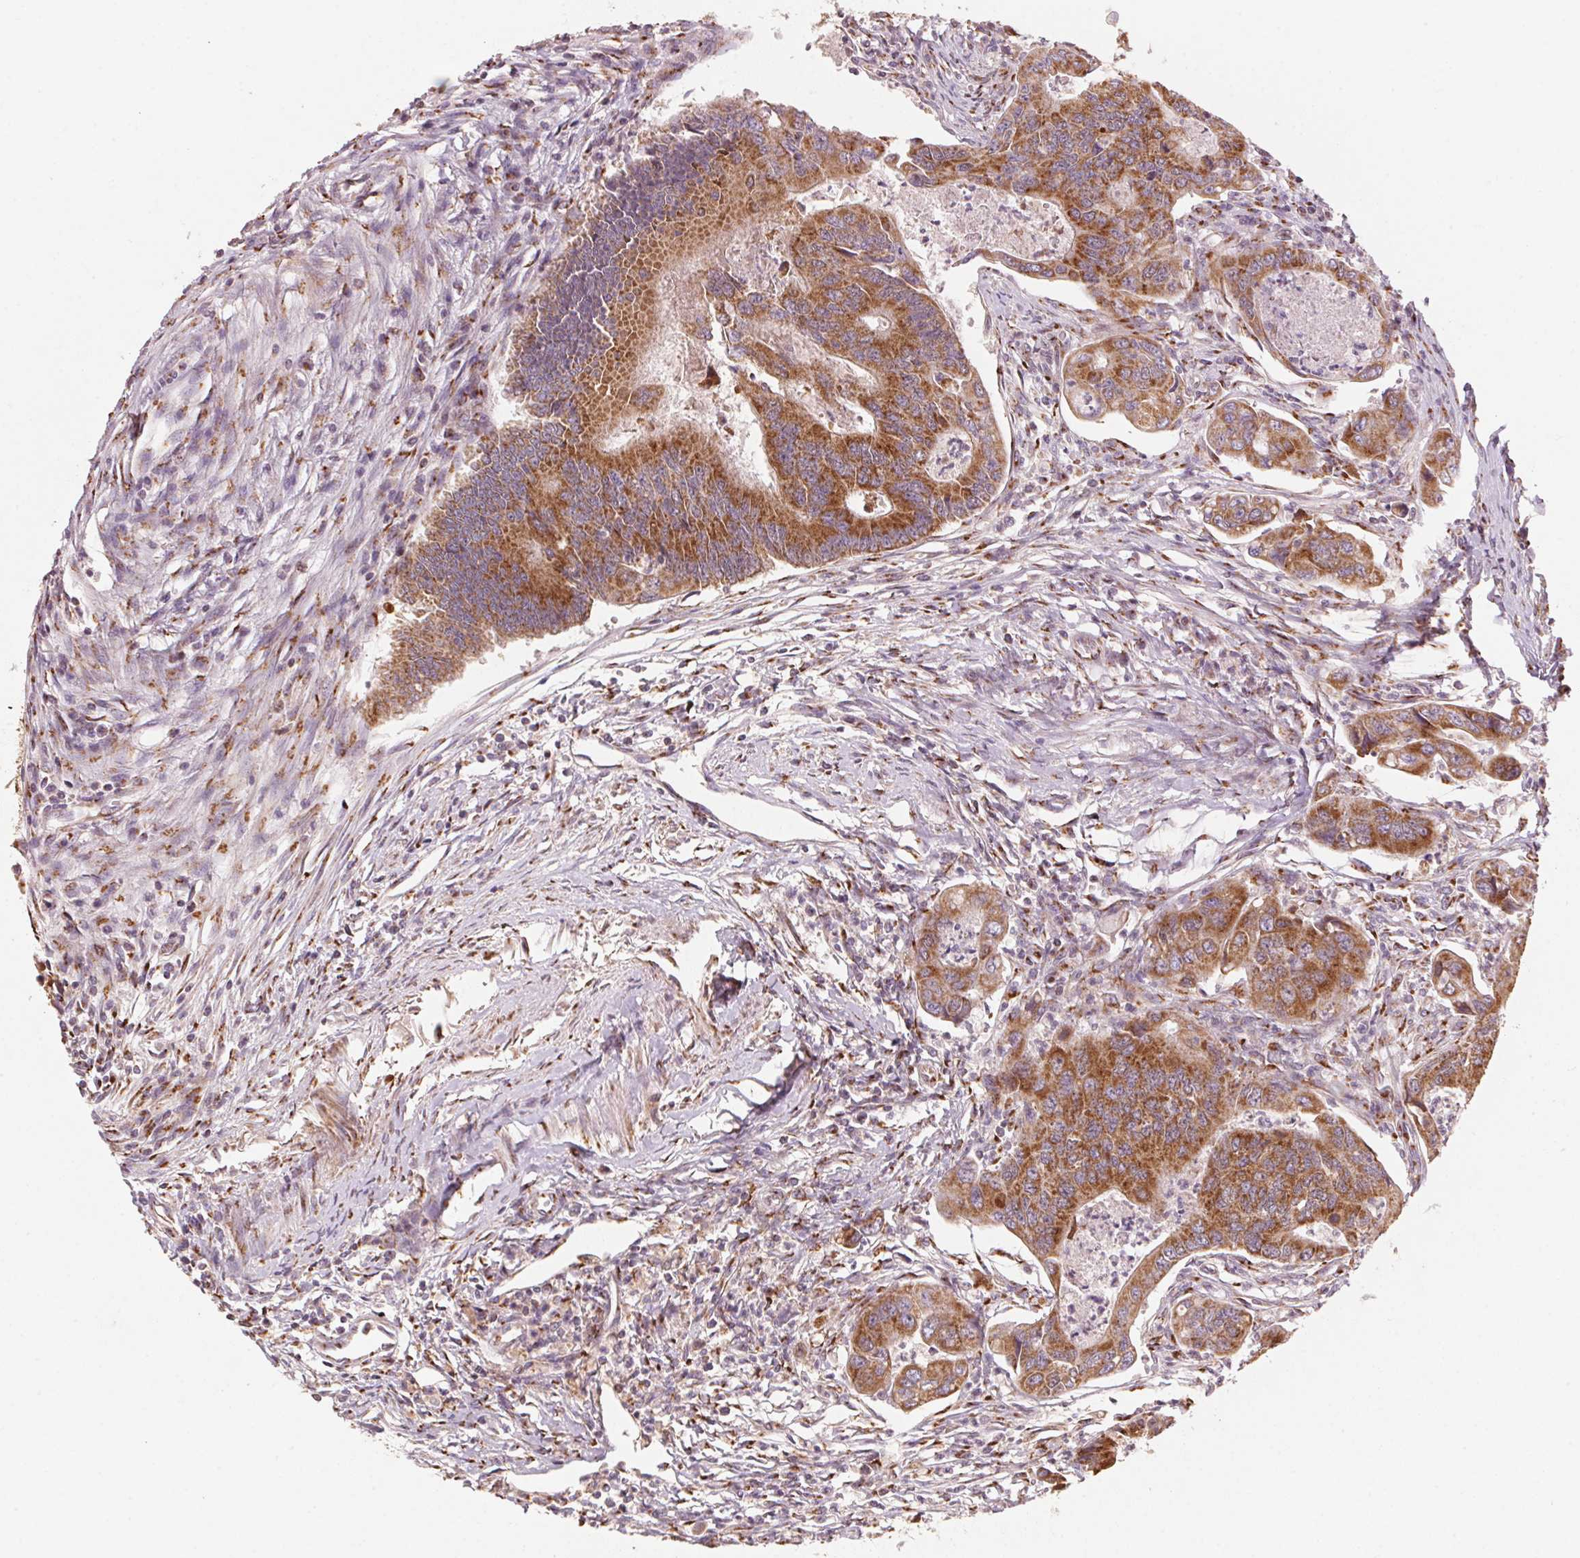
{"staining": {"intensity": "strong", "quantity": ">75%", "location": "cytoplasmic/membranous"}, "tissue": "colorectal cancer", "cell_type": "Tumor cells", "image_type": "cancer", "snomed": [{"axis": "morphology", "description": "Adenocarcinoma, NOS"}, {"axis": "topography", "description": "Colon"}], "caption": "Immunohistochemistry image of human adenocarcinoma (colorectal) stained for a protein (brown), which demonstrates high levels of strong cytoplasmic/membranous expression in approximately >75% of tumor cells.", "gene": "TOMM70", "patient": {"sex": "female", "age": 67}}